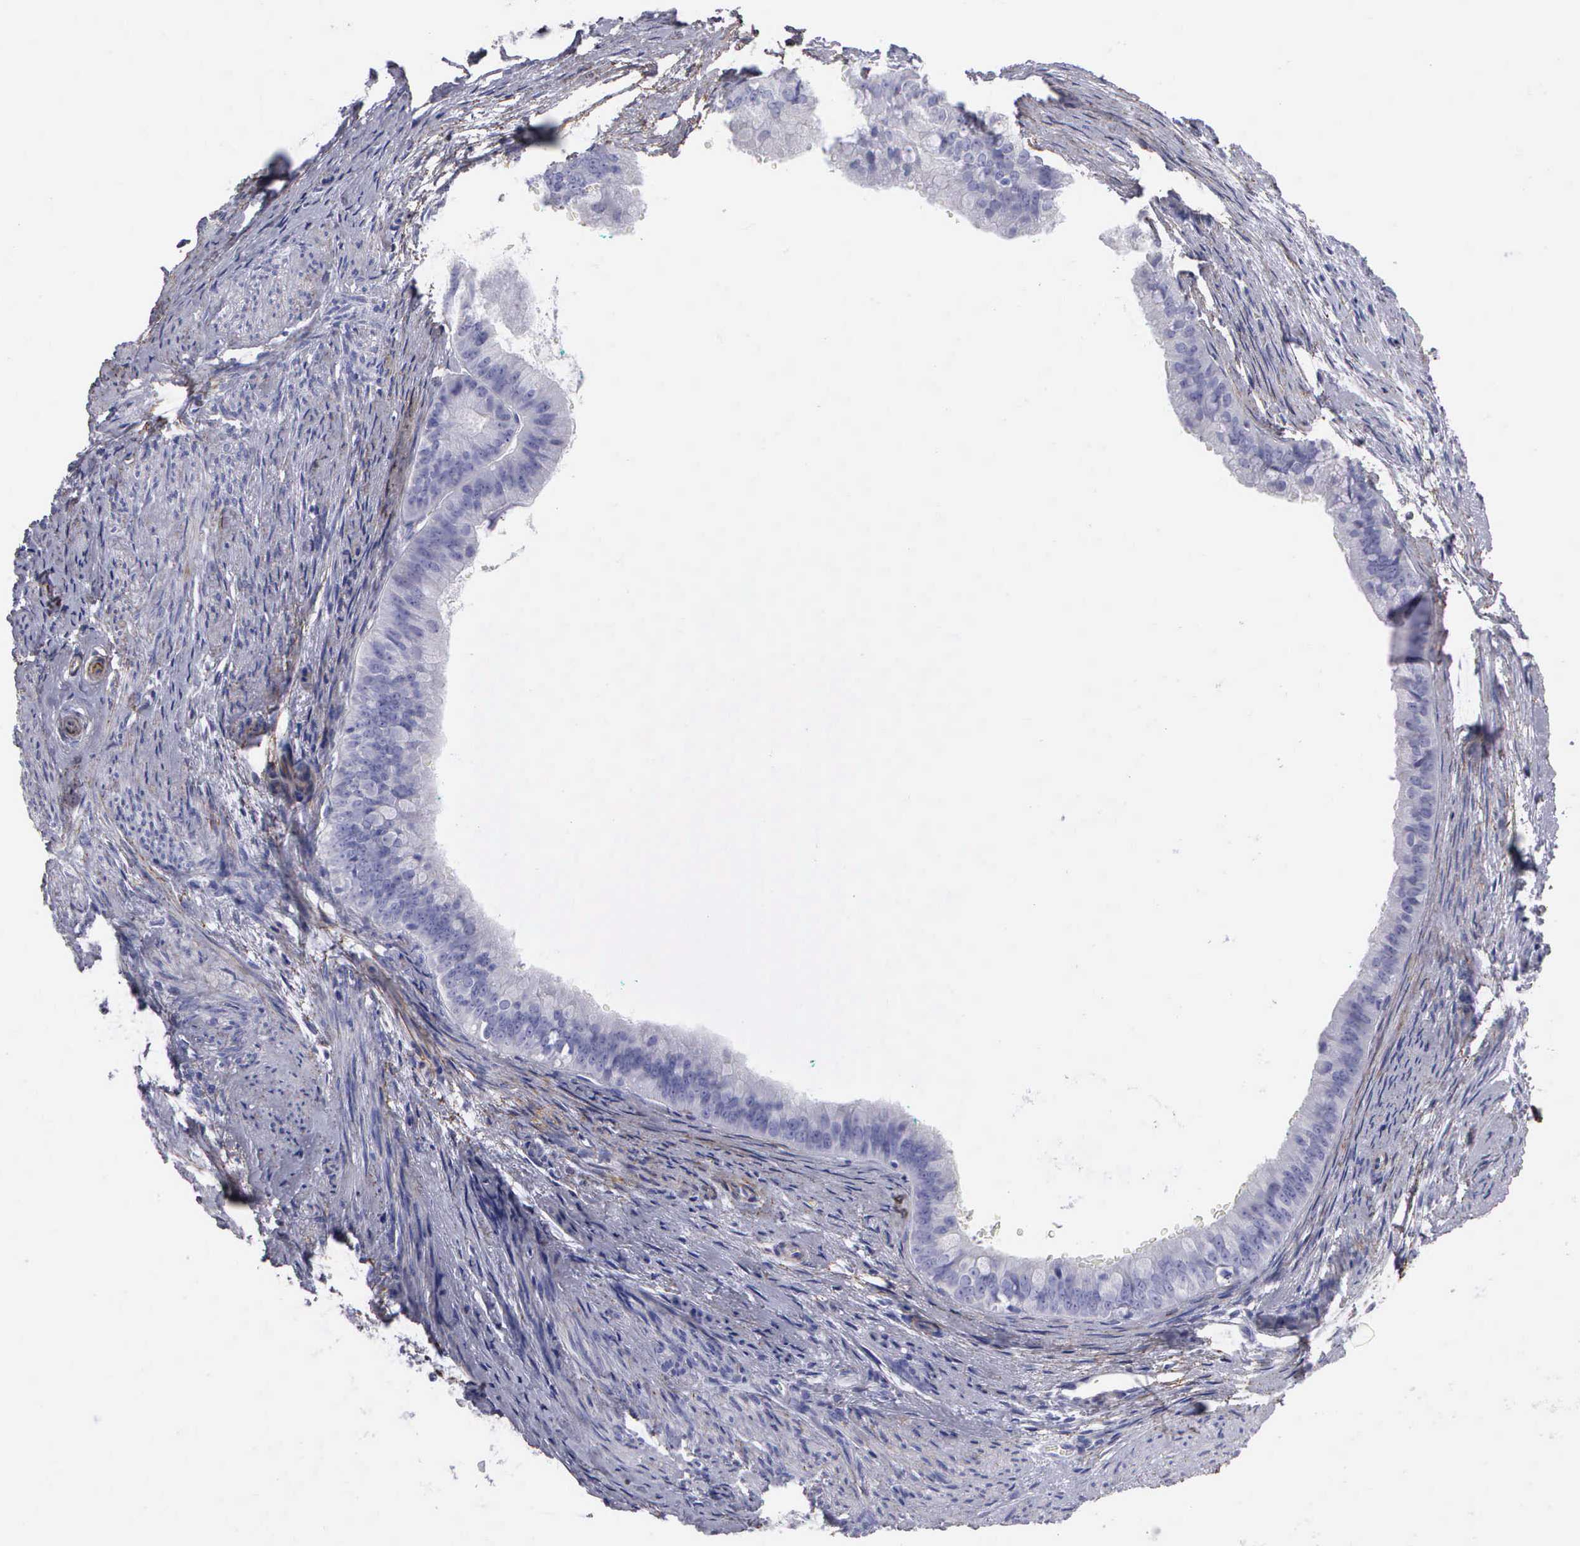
{"staining": {"intensity": "negative", "quantity": "none", "location": "none"}, "tissue": "endometrial cancer", "cell_type": "Tumor cells", "image_type": "cancer", "snomed": [{"axis": "morphology", "description": "Adenocarcinoma, NOS"}, {"axis": "topography", "description": "Endometrium"}], "caption": "Human endometrial adenocarcinoma stained for a protein using immunohistochemistry shows no staining in tumor cells.", "gene": "FBLN5", "patient": {"sex": "female", "age": 76}}